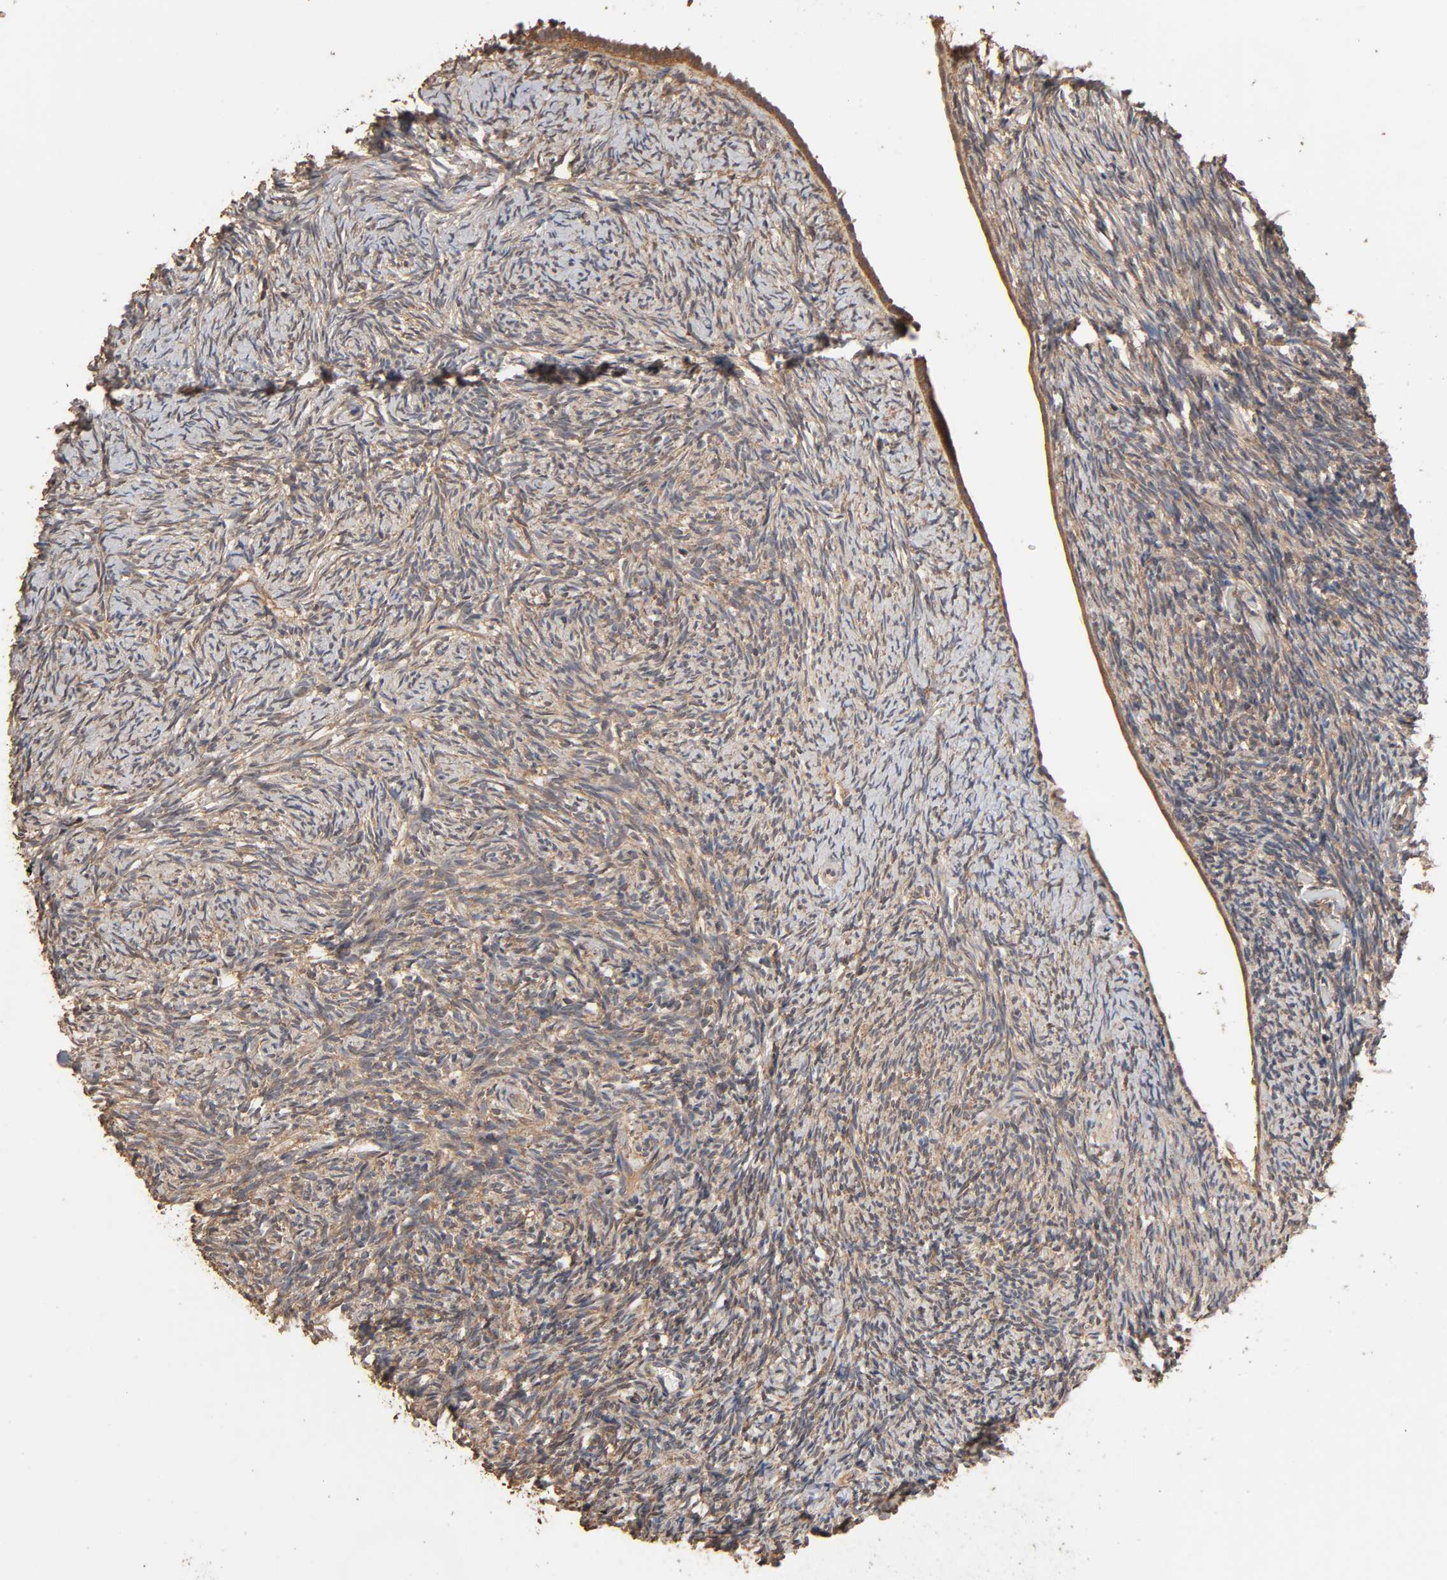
{"staining": {"intensity": "weak", "quantity": ">75%", "location": "cytoplasmic/membranous"}, "tissue": "ovary", "cell_type": "Ovarian stroma cells", "image_type": "normal", "snomed": [{"axis": "morphology", "description": "Normal tissue, NOS"}, {"axis": "topography", "description": "Ovary"}], "caption": "Approximately >75% of ovarian stroma cells in unremarkable human ovary display weak cytoplasmic/membranous protein staining as visualized by brown immunohistochemical staining.", "gene": "ARHGEF7", "patient": {"sex": "female", "age": 60}}